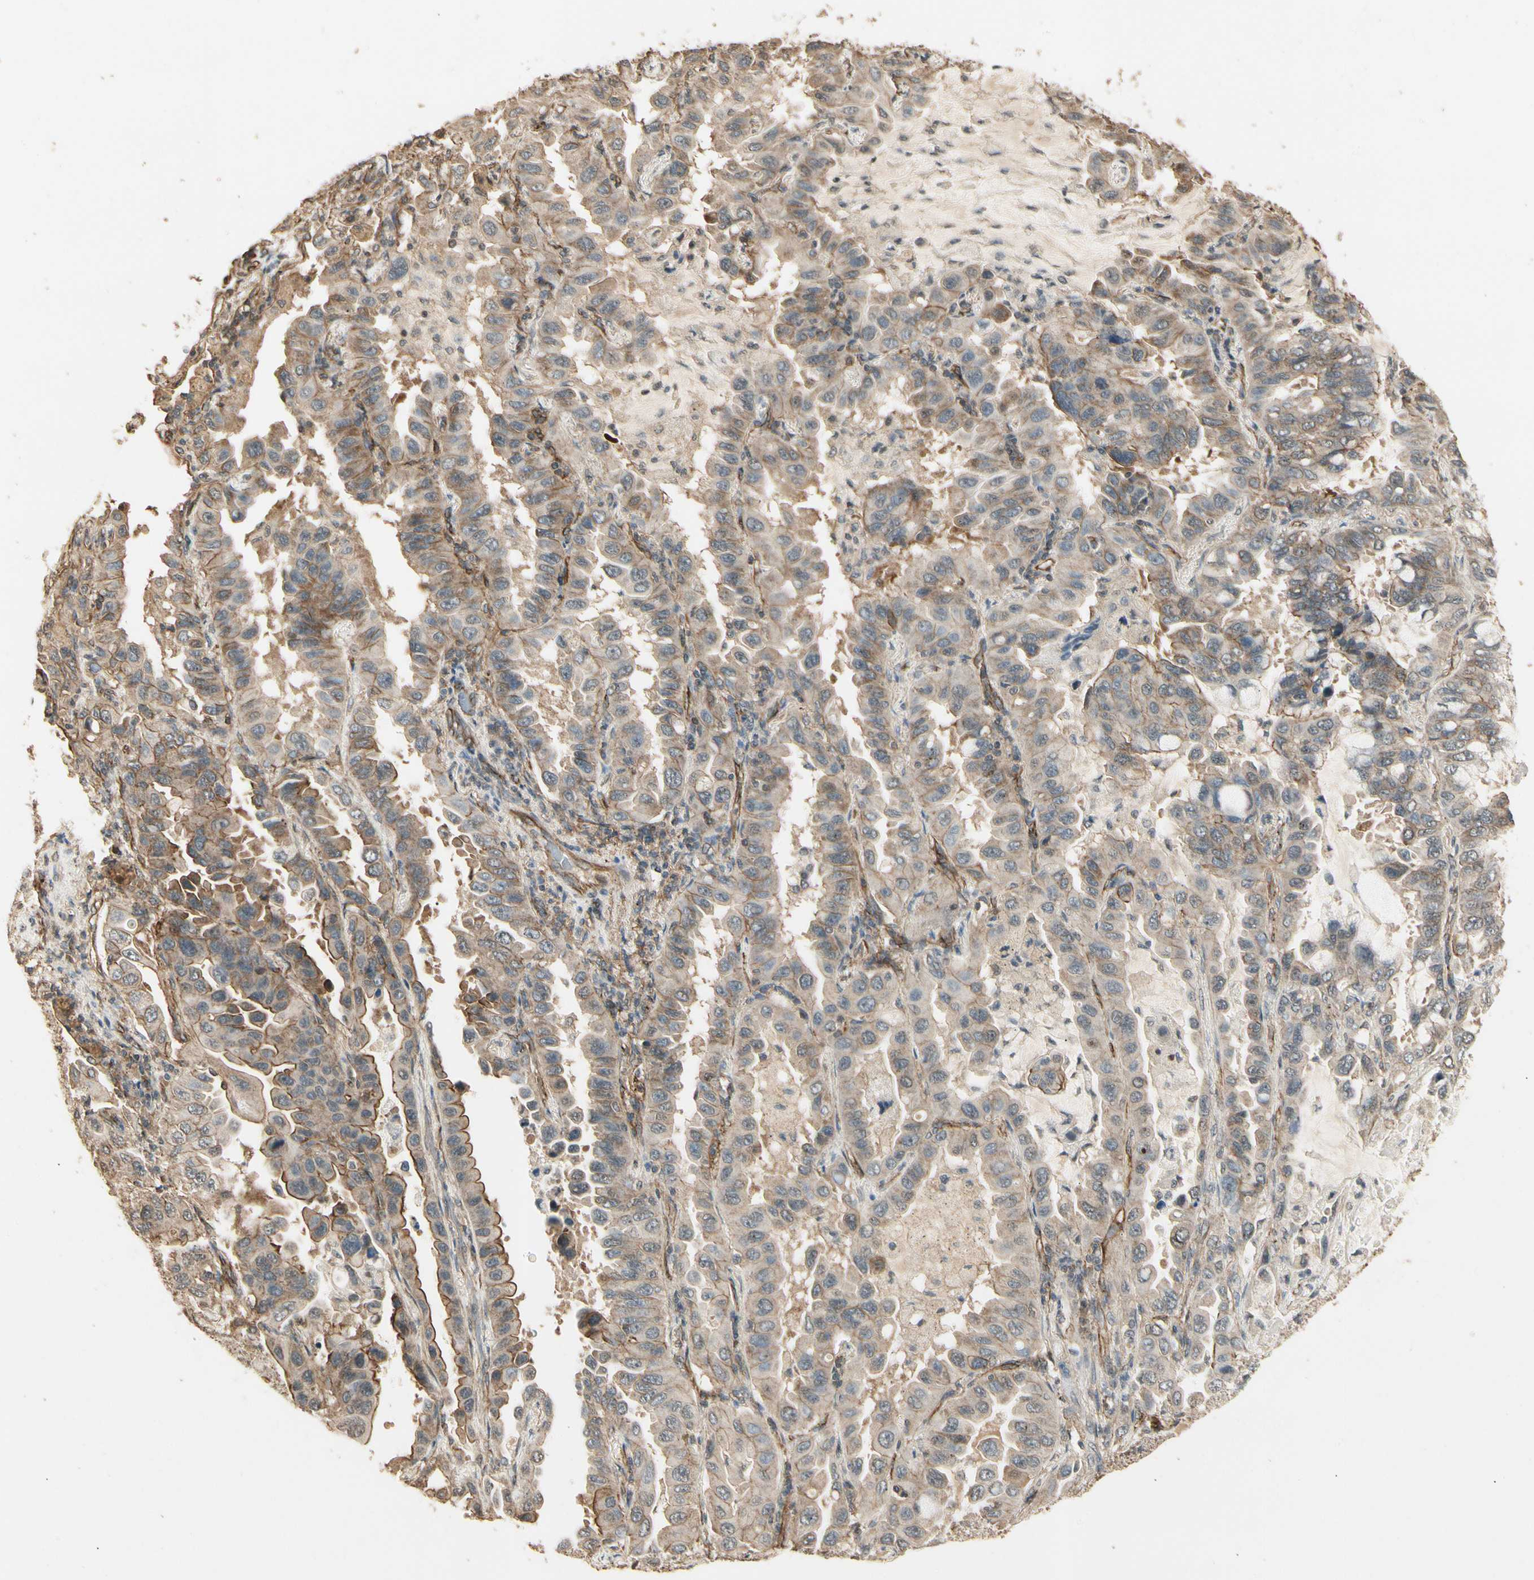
{"staining": {"intensity": "moderate", "quantity": "<25%", "location": "cytoplasmic/membranous"}, "tissue": "lung cancer", "cell_type": "Tumor cells", "image_type": "cancer", "snomed": [{"axis": "morphology", "description": "Adenocarcinoma, NOS"}, {"axis": "topography", "description": "Lung"}], "caption": "The image demonstrates staining of lung cancer (adenocarcinoma), revealing moderate cytoplasmic/membranous protein expression (brown color) within tumor cells.", "gene": "RNF180", "patient": {"sex": "male", "age": 64}}